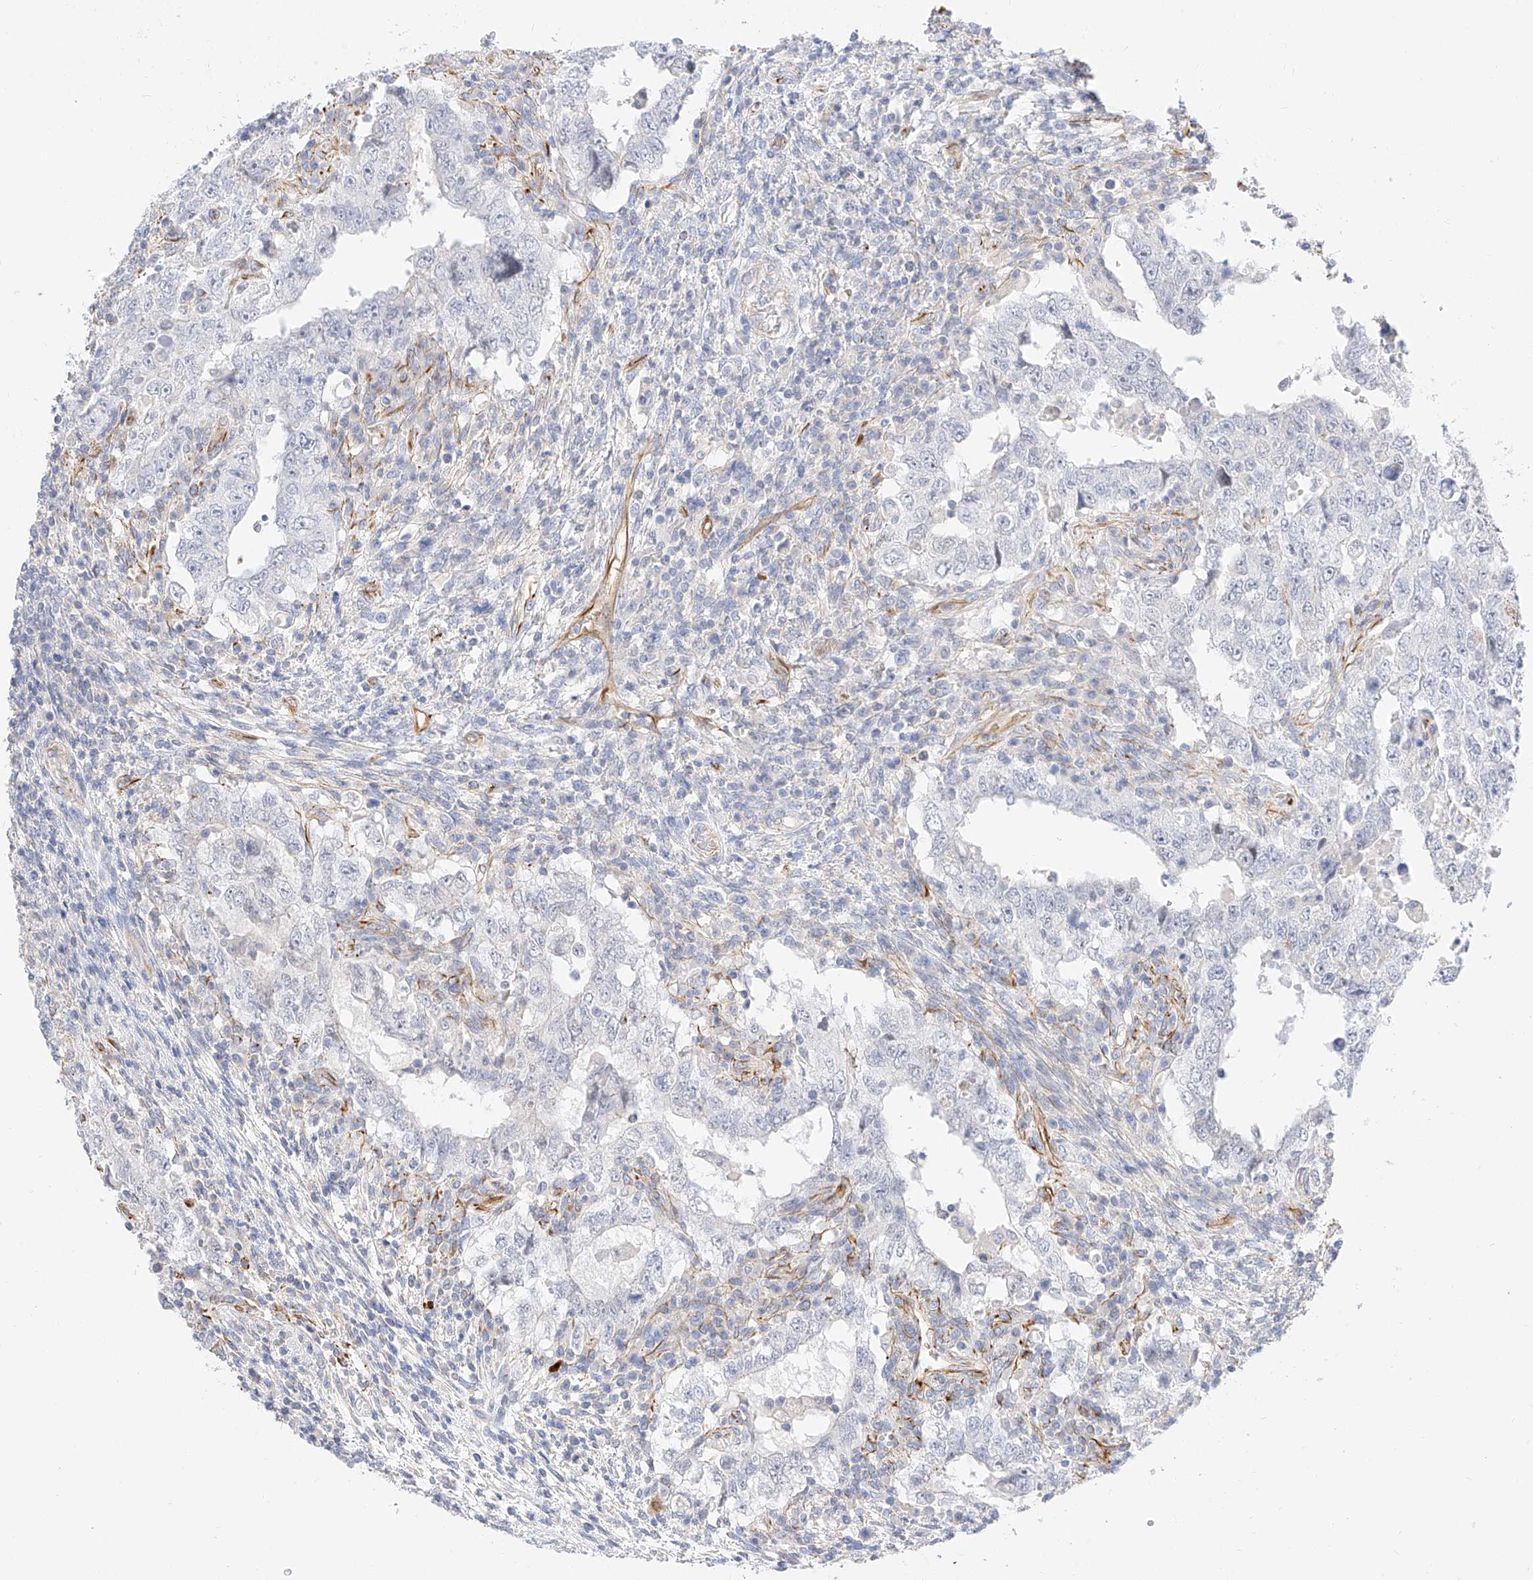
{"staining": {"intensity": "negative", "quantity": "none", "location": "none"}, "tissue": "testis cancer", "cell_type": "Tumor cells", "image_type": "cancer", "snomed": [{"axis": "morphology", "description": "Carcinoma, Embryonal, NOS"}, {"axis": "topography", "description": "Testis"}], "caption": "DAB (3,3'-diaminobenzidine) immunohistochemical staining of human embryonal carcinoma (testis) displays no significant positivity in tumor cells.", "gene": "CDCP2", "patient": {"sex": "male", "age": 26}}